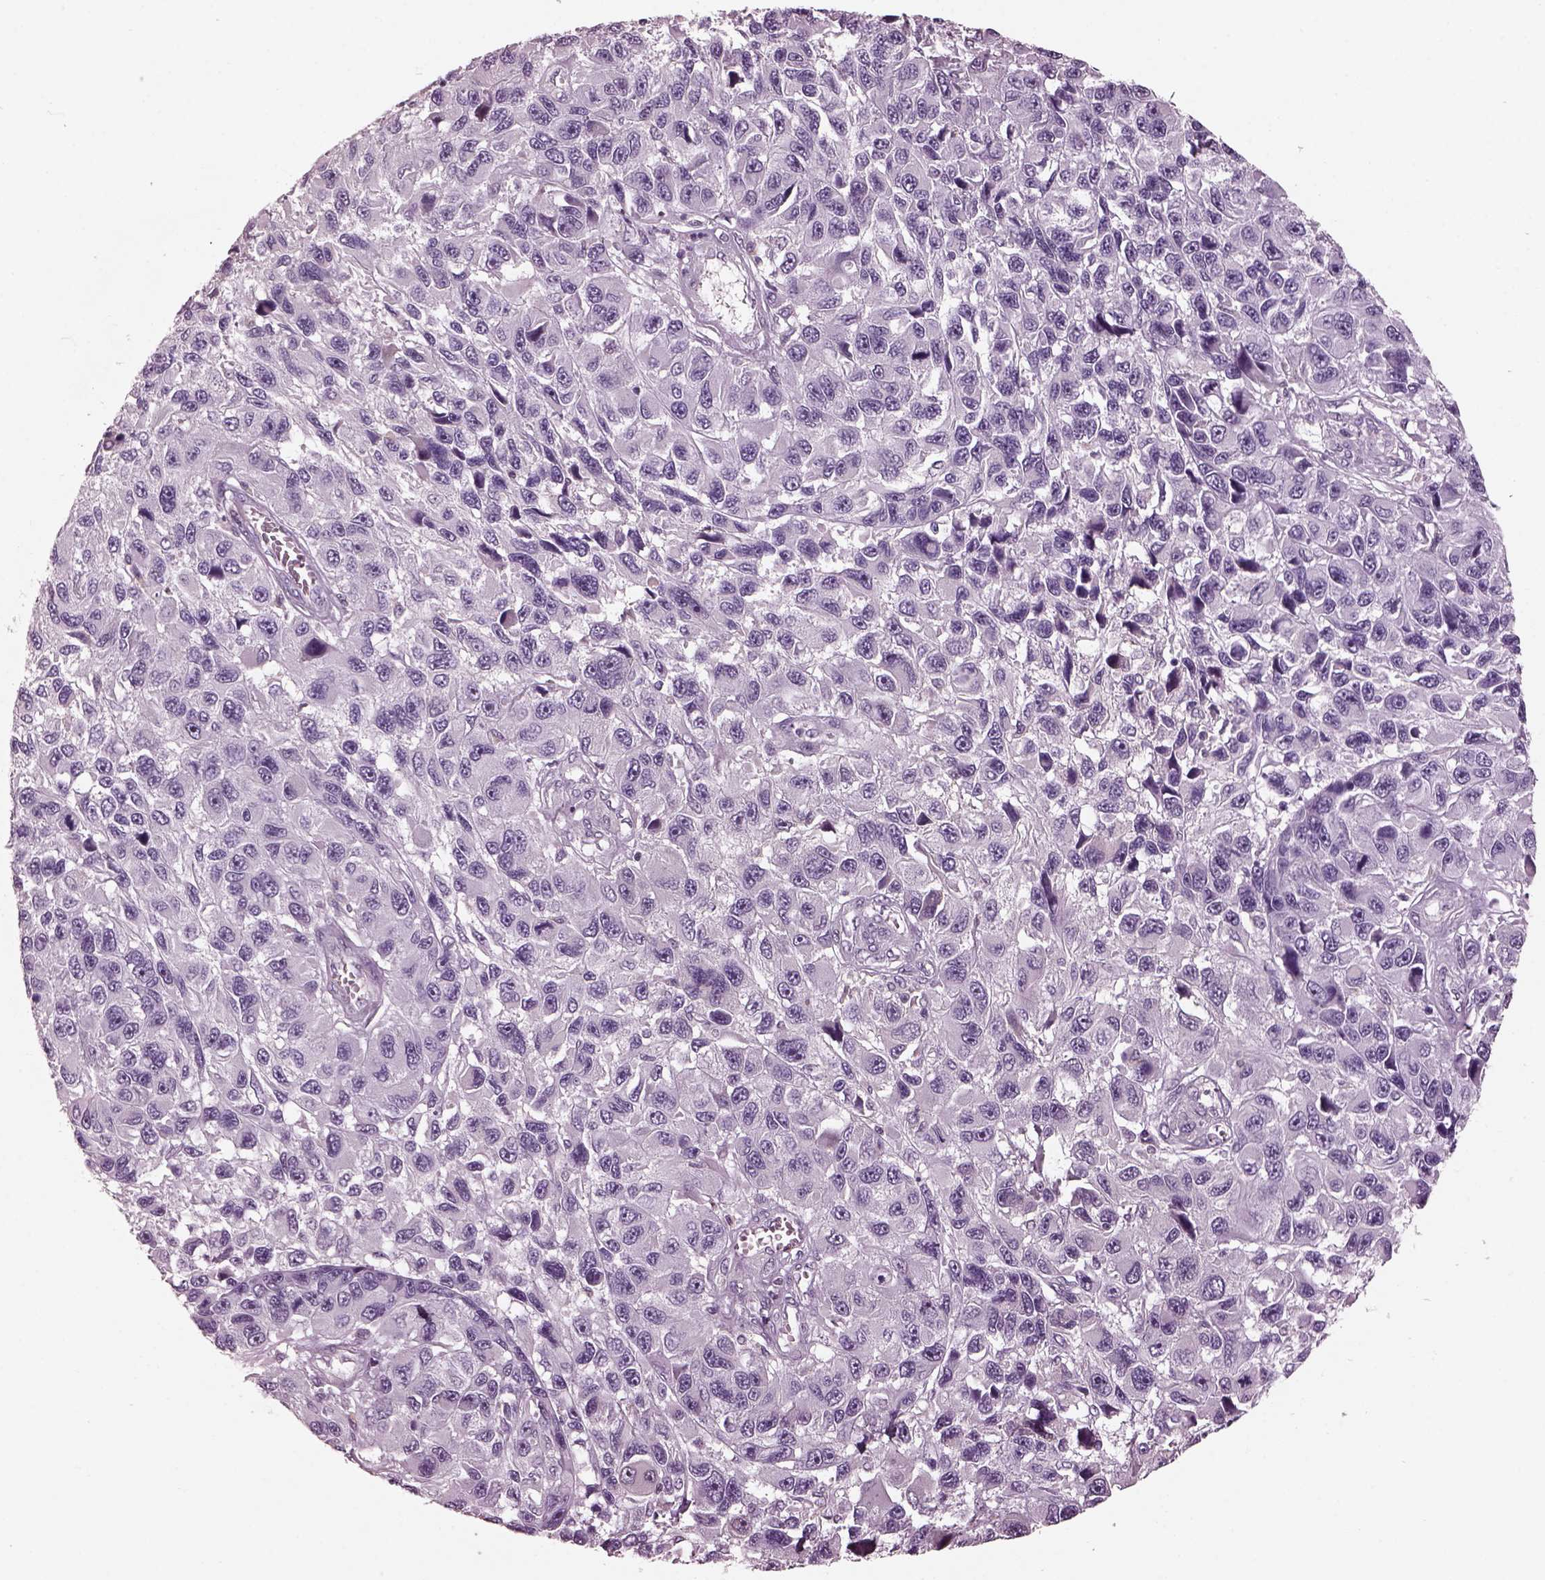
{"staining": {"intensity": "weak", "quantity": ">75%", "location": "nuclear"}, "tissue": "melanoma", "cell_type": "Tumor cells", "image_type": "cancer", "snomed": [{"axis": "morphology", "description": "Malignant melanoma, NOS"}, {"axis": "topography", "description": "Skin"}], "caption": "Melanoma stained with IHC shows weak nuclear expression in about >75% of tumor cells.", "gene": "SRI", "patient": {"sex": "male", "age": 53}}